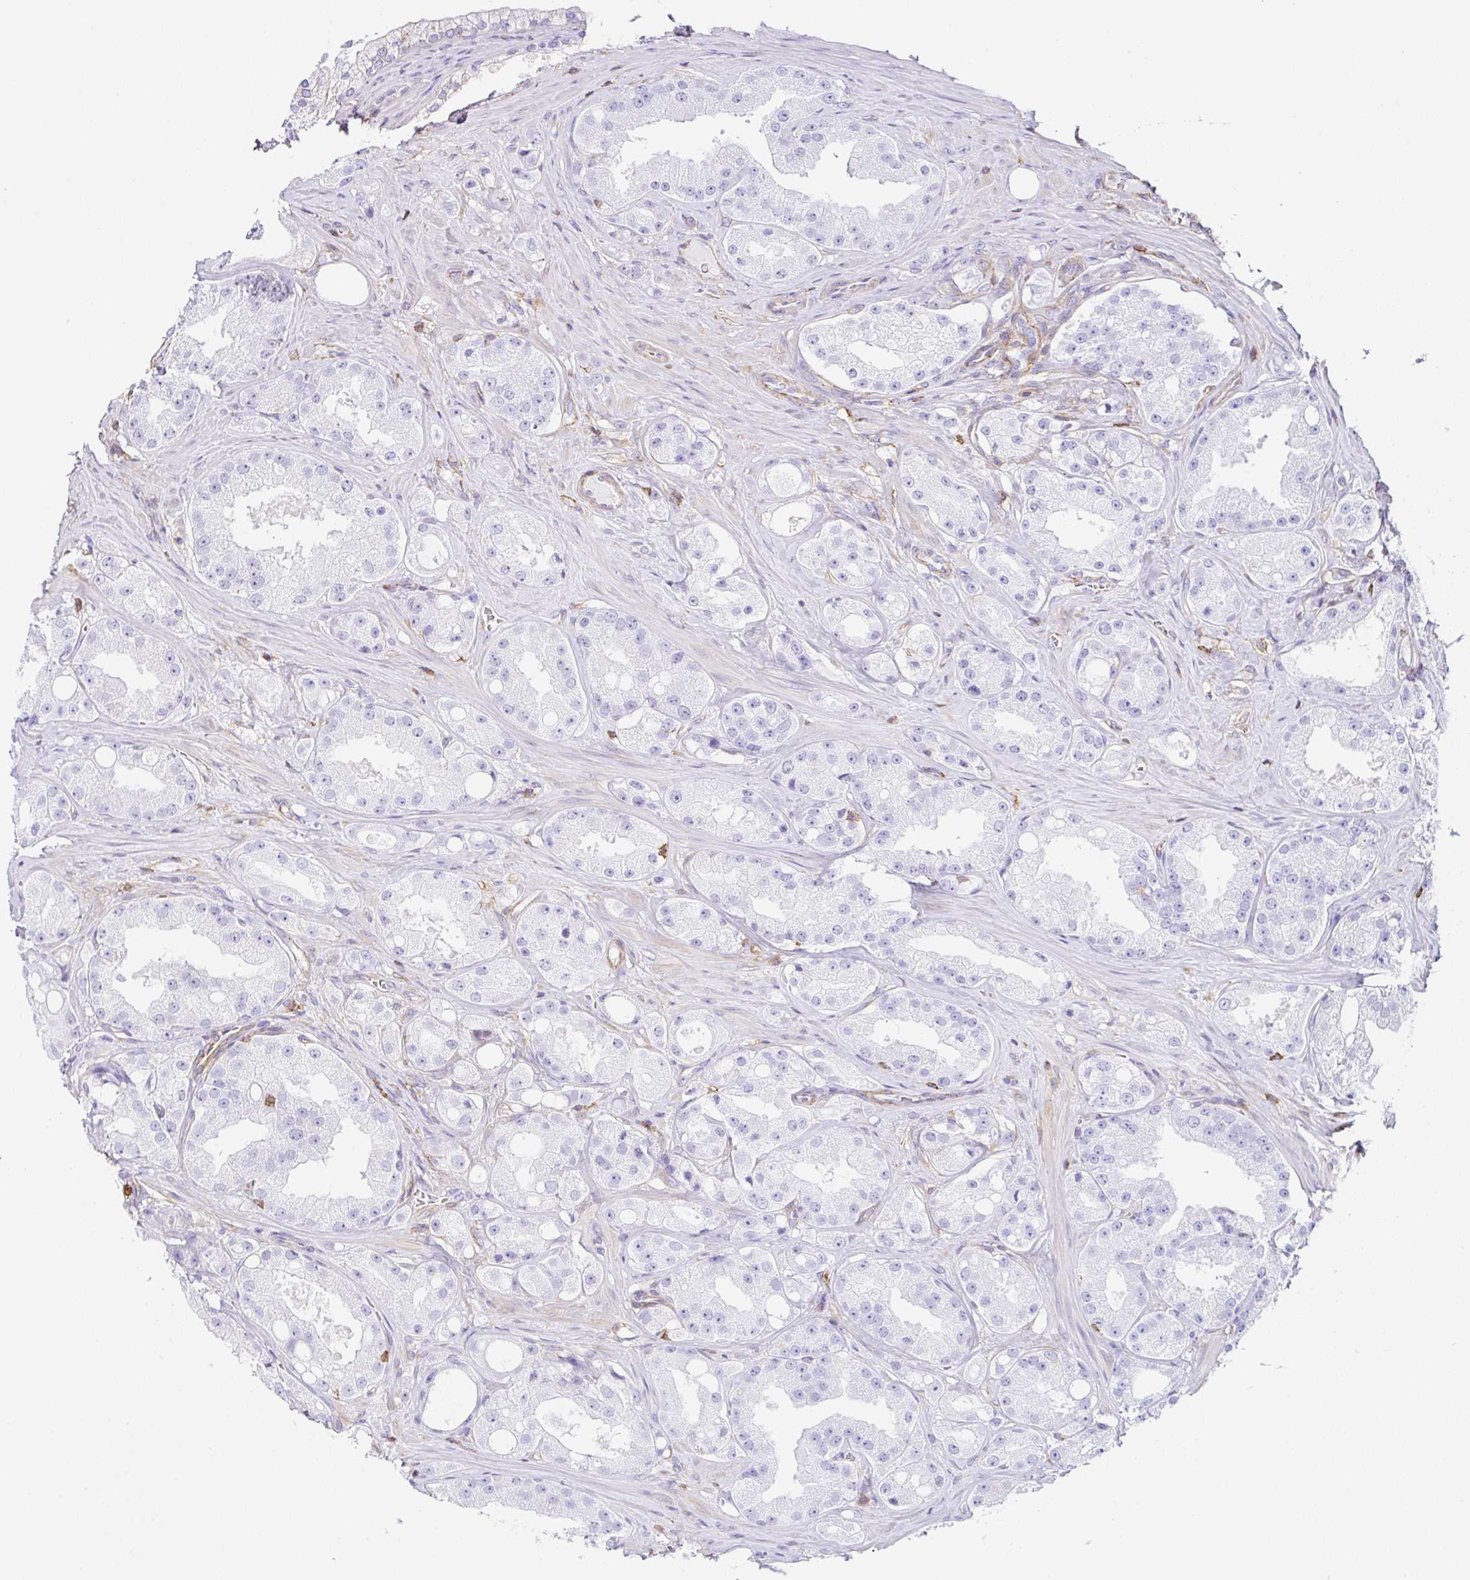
{"staining": {"intensity": "negative", "quantity": "none", "location": "none"}, "tissue": "prostate cancer", "cell_type": "Tumor cells", "image_type": "cancer", "snomed": [{"axis": "morphology", "description": "Adenocarcinoma, High grade"}, {"axis": "topography", "description": "Prostate"}], "caption": "Immunohistochemical staining of prostate cancer (adenocarcinoma (high-grade)) shows no significant positivity in tumor cells.", "gene": "MTTP", "patient": {"sex": "male", "age": 66}}